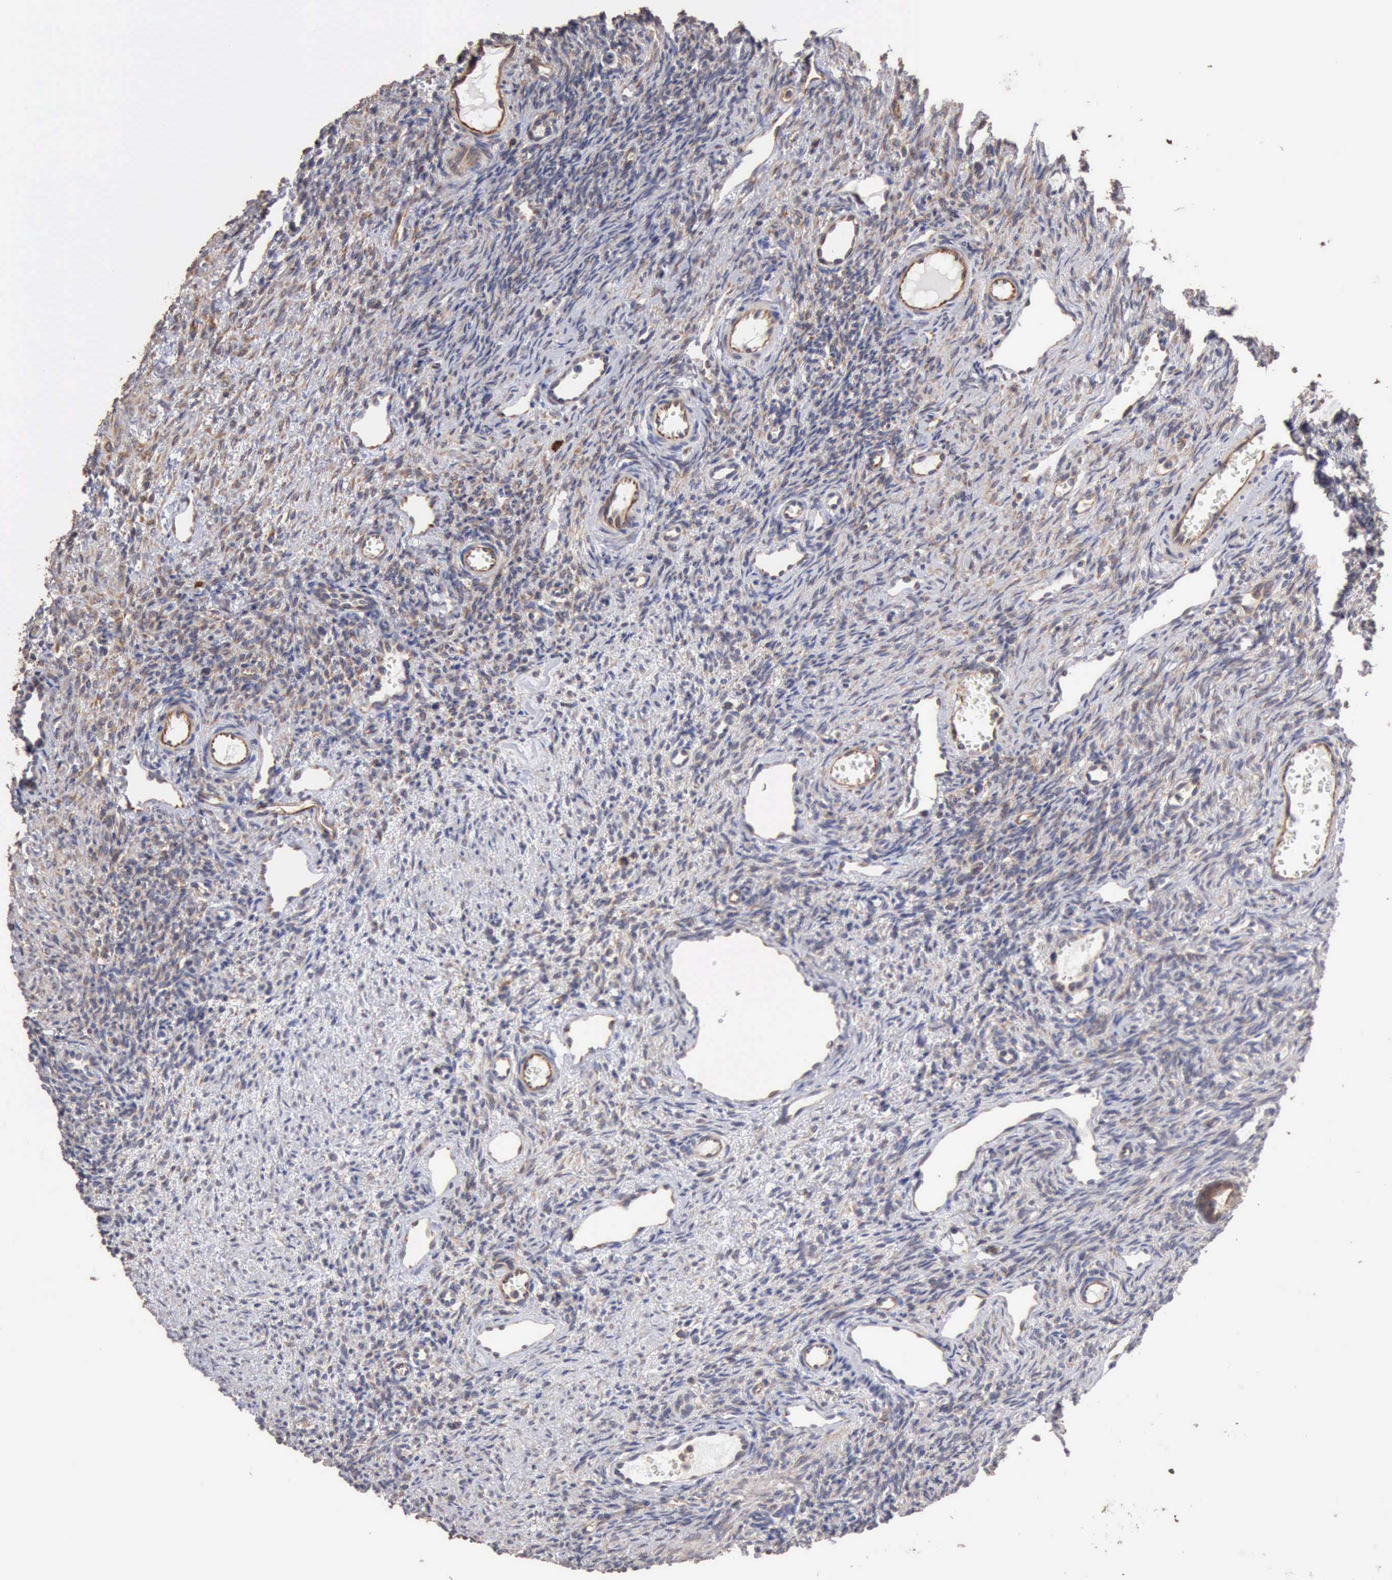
{"staining": {"intensity": "weak", "quantity": ">75%", "location": "cytoplasmic/membranous"}, "tissue": "ovary", "cell_type": "Follicle cells", "image_type": "normal", "snomed": [{"axis": "morphology", "description": "Normal tissue, NOS"}, {"axis": "topography", "description": "Ovary"}], "caption": "Immunohistochemical staining of normal ovary demonstrates low levels of weak cytoplasmic/membranous expression in about >75% of follicle cells. The staining is performed using DAB brown chromogen to label protein expression. The nuclei are counter-stained blue using hematoxylin.", "gene": "GPR101", "patient": {"sex": "female", "age": 33}}